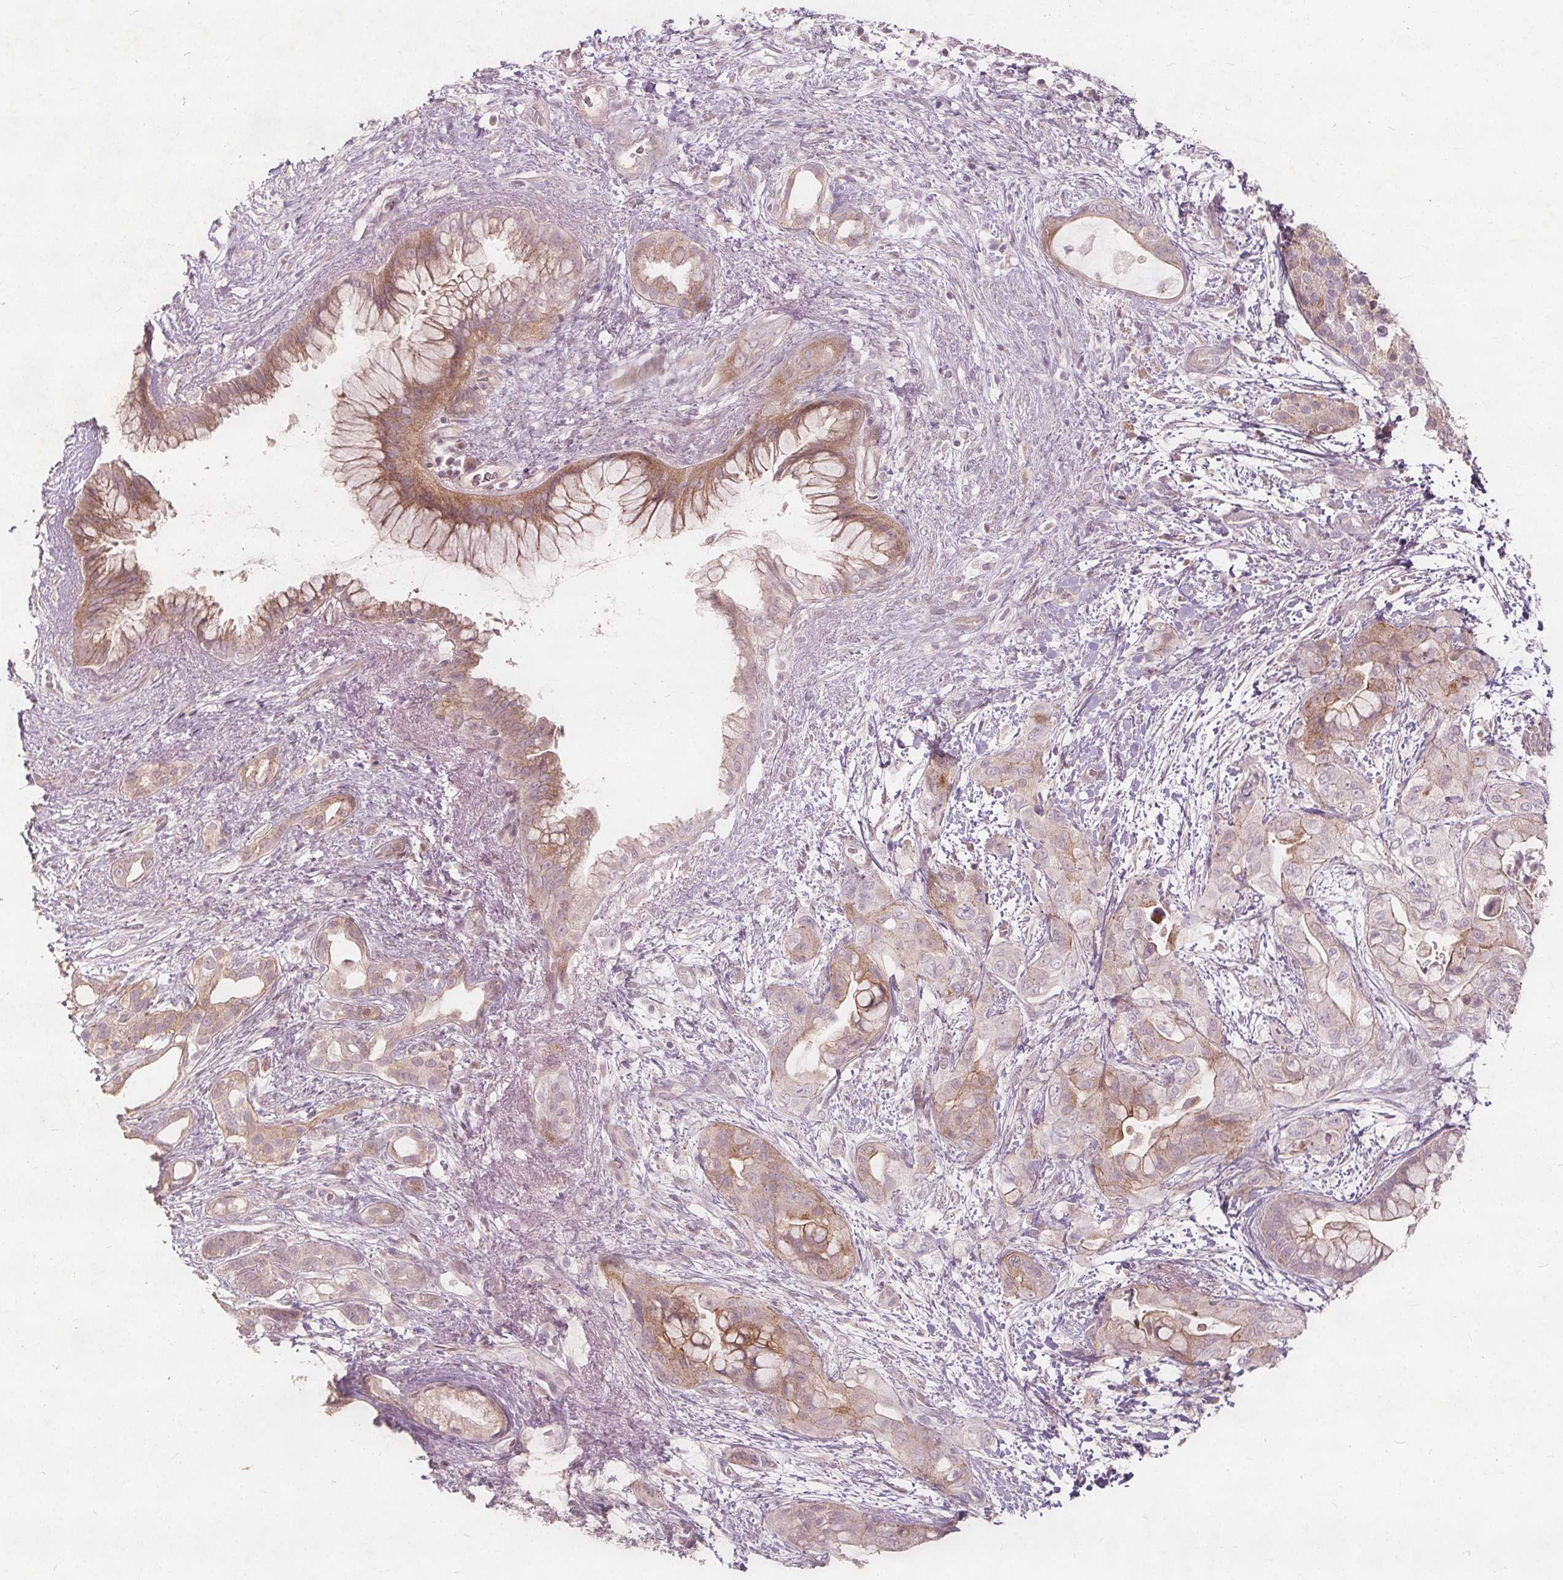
{"staining": {"intensity": "moderate", "quantity": "25%-75%", "location": "cytoplasmic/membranous"}, "tissue": "pancreatic cancer", "cell_type": "Tumor cells", "image_type": "cancer", "snomed": [{"axis": "morphology", "description": "Adenocarcinoma, NOS"}, {"axis": "topography", "description": "Pancreas"}], "caption": "Immunohistochemical staining of pancreatic adenocarcinoma reveals medium levels of moderate cytoplasmic/membranous positivity in about 25%-75% of tumor cells.", "gene": "PTPRT", "patient": {"sex": "male", "age": 71}}